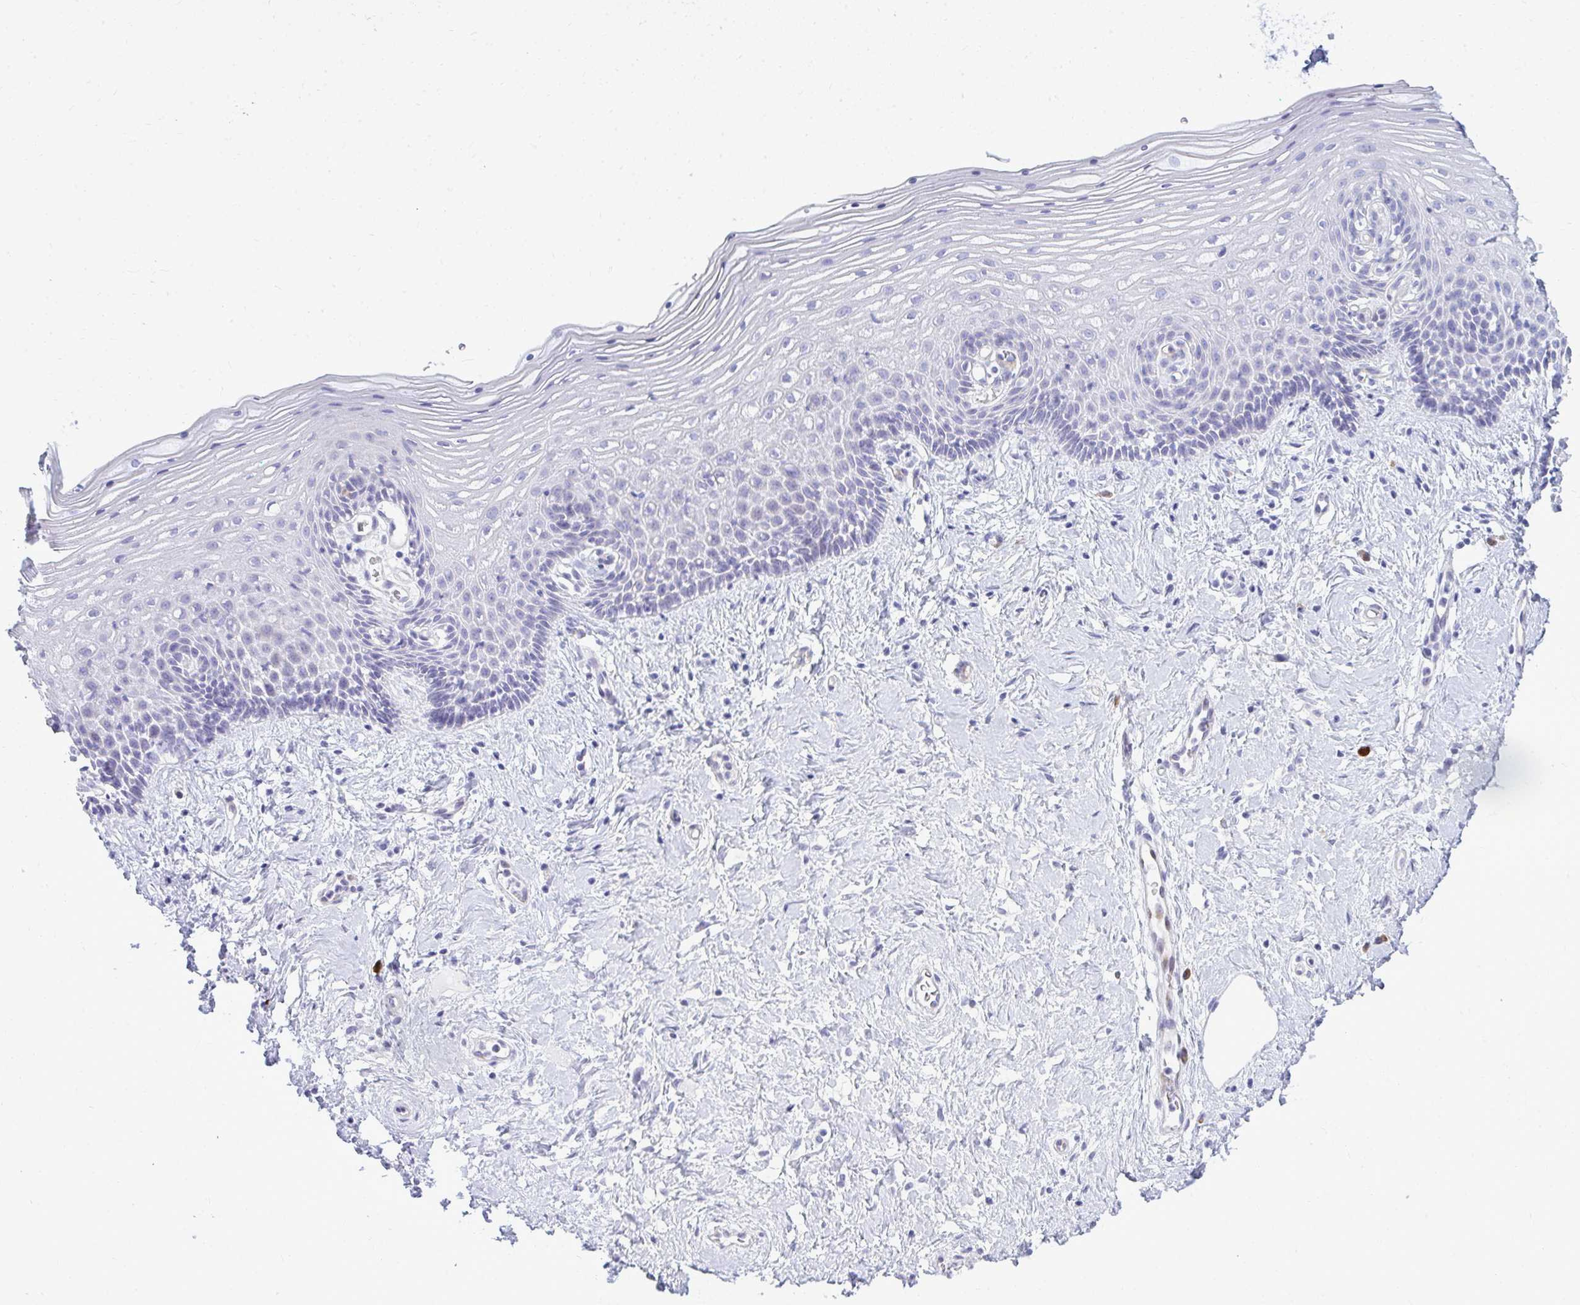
{"staining": {"intensity": "negative", "quantity": "none", "location": "none"}, "tissue": "vagina", "cell_type": "Squamous epithelial cells", "image_type": "normal", "snomed": [{"axis": "morphology", "description": "Normal tissue, NOS"}, {"axis": "topography", "description": "Vagina"}], "caption": "This is a photomicrograph of IHC staining of normal vagina, which shows no positivity in squamous epithelial cells.", "gene": "TSPEAR", "patient": {"sex": "female", "age": 42}}